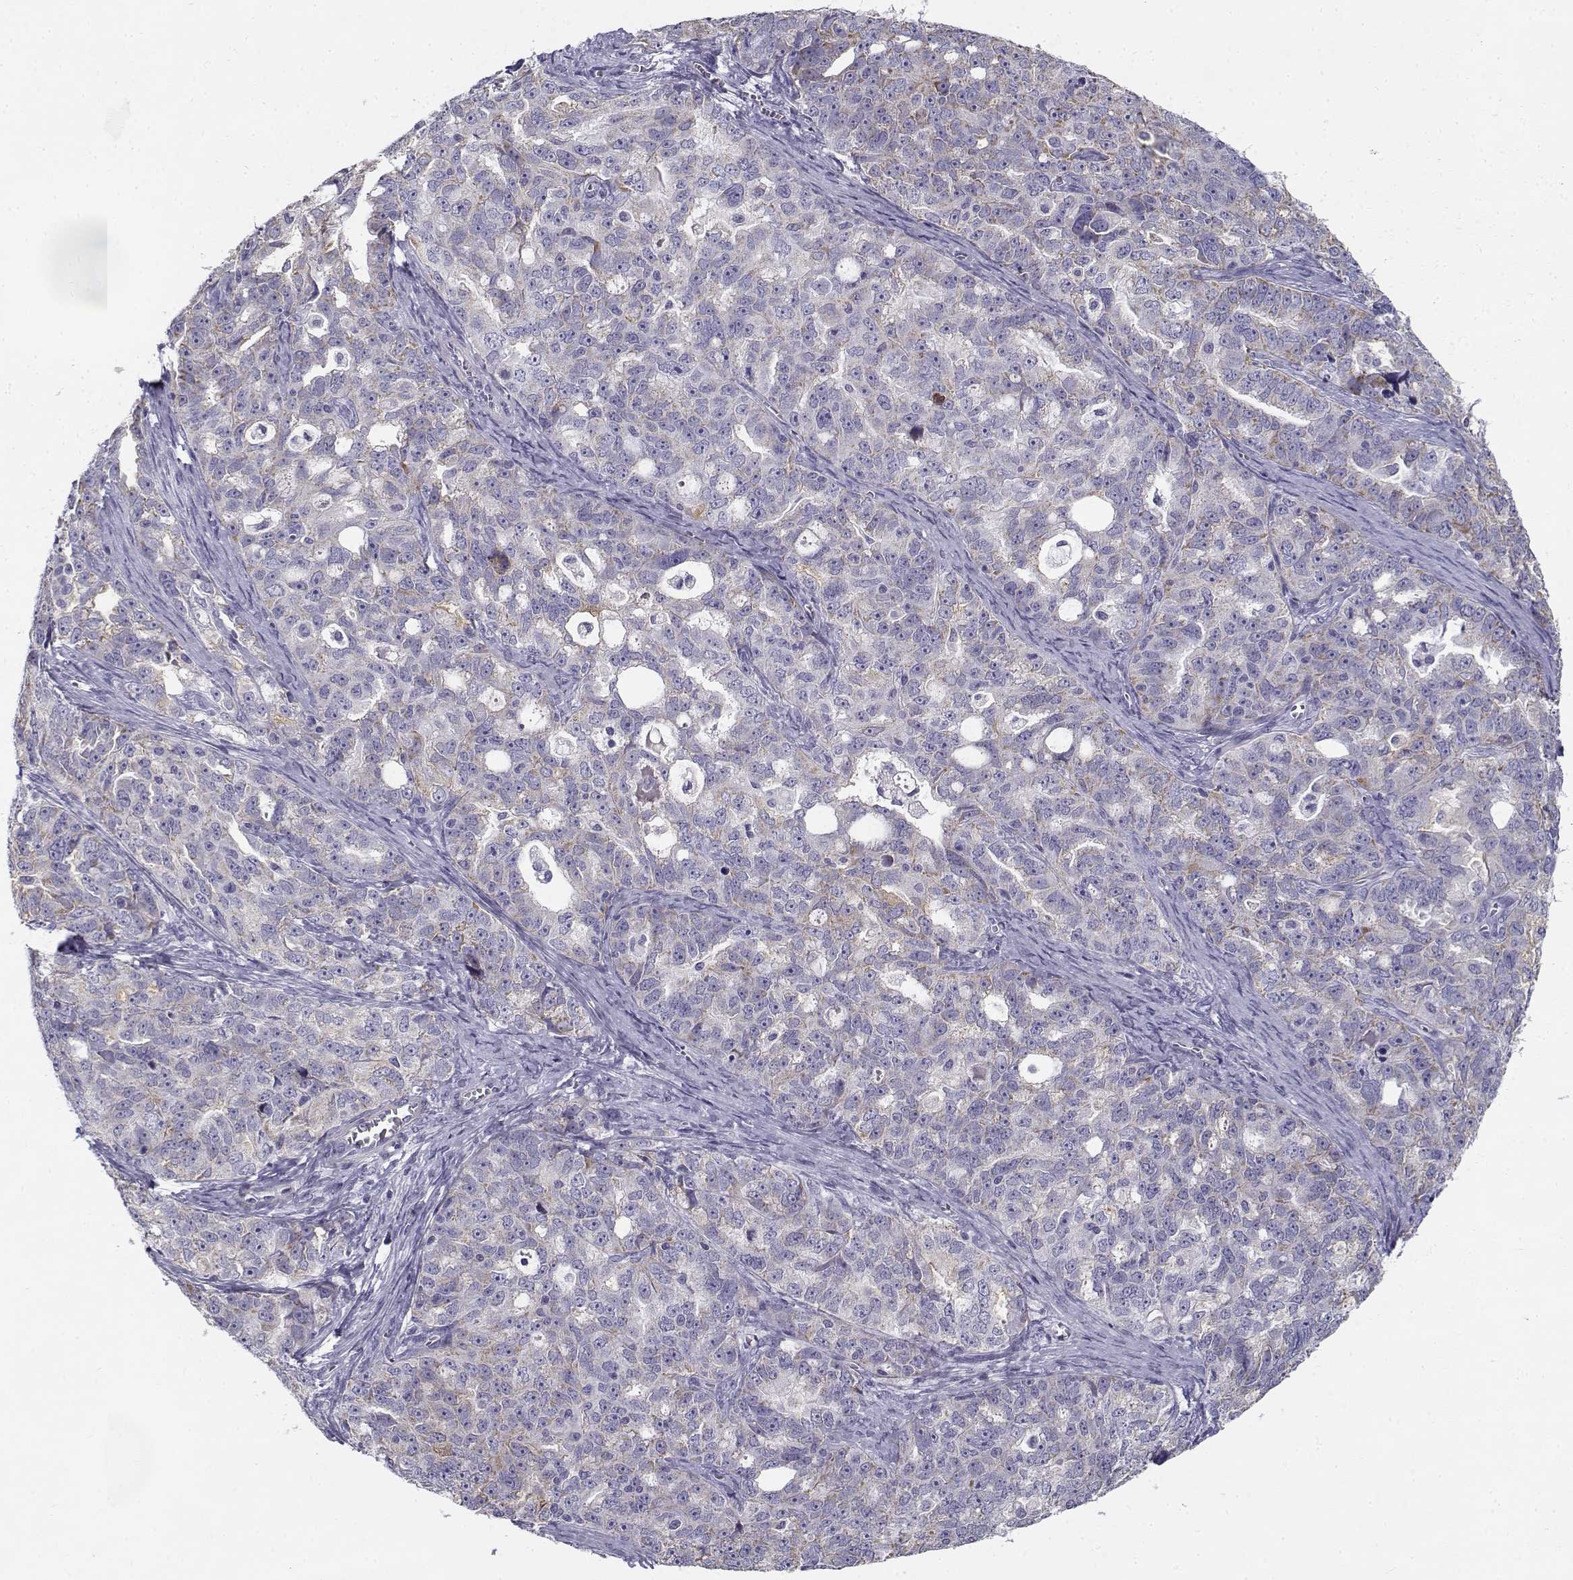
{"staining": {"intensity": "weak", "quantity": "<25%", "location": "cytoplasmic/membranous"}, "tissue": "ovarian cancer", "cell_type": "Tumor cells", "image_type": "cancer", "snomed": [{"axis": "morphology", "description": "Cystadenocarcinoma, serous, NOS"}, {"axis": "topography", "description": "Ovary"}], "caption": "Tumor cells are negative for brown protein staining in serous cystadenocarcinoma (ovarian).", "gene": "CREB3L3", "patient": {"sex": "female", "age": 51}}